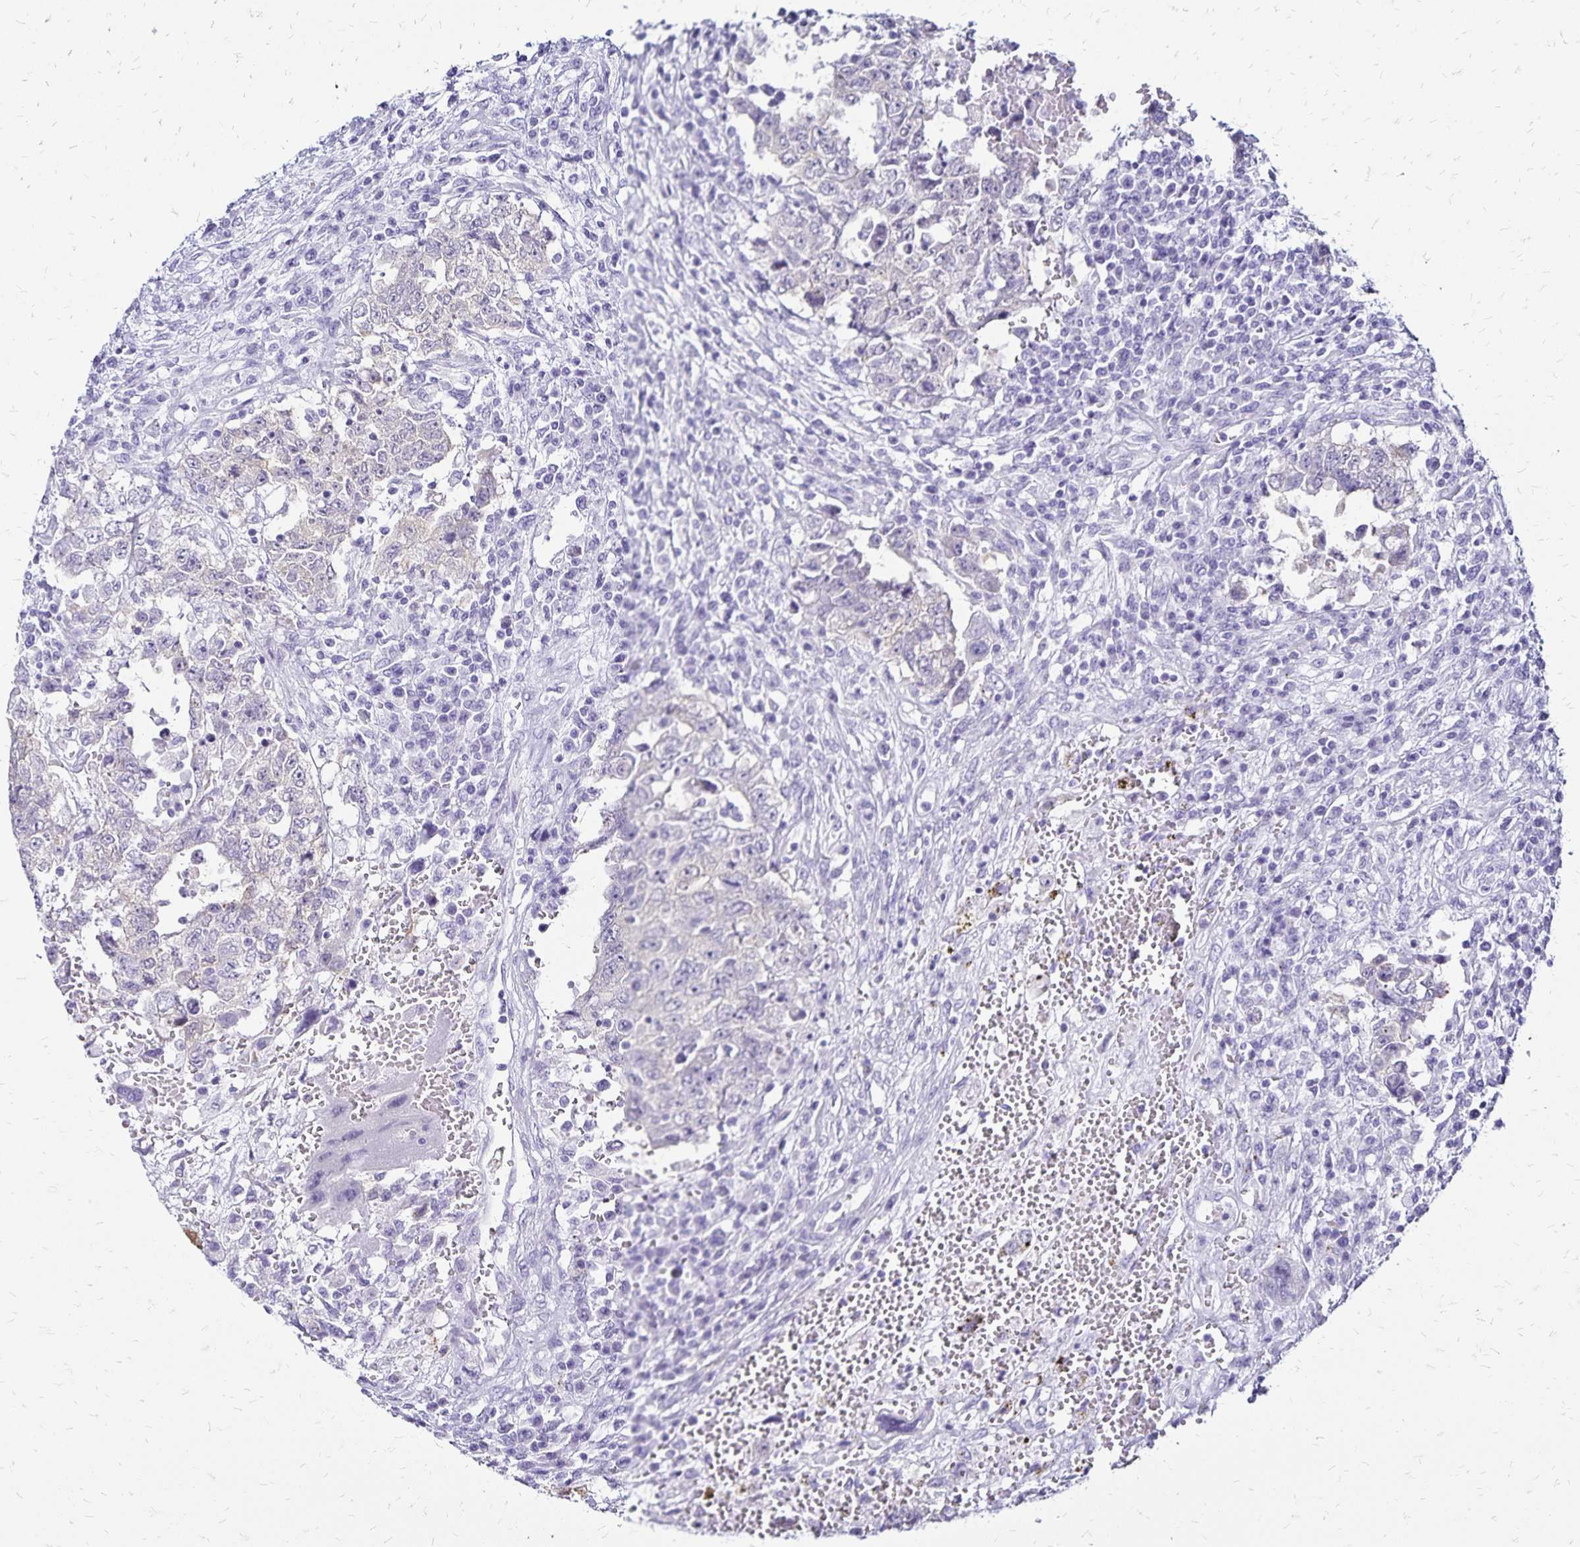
{"staining": {"intensity": "moderate", "quantity": "<25%", "location": "cytoplasmic/membranous"}, "tissue": "testis cancer", "cell_type": "Tumor cells", "image_type": "cancer", "snomed": [{"axis": "morphology", "description": "Carcinoma, Embryonal, NOS"}, {"axis": "topography", "description": "Testis"}], "caption": "A histopathology image showing moderate cytoplasmic/membranous expression in about <25% of tumor cells in testis cancer (embryonal carcinoma), as visualized by brown immunohistochemical staining.", "gene": "LIN28B", "patient": {"sex": "male", "age": 26}}